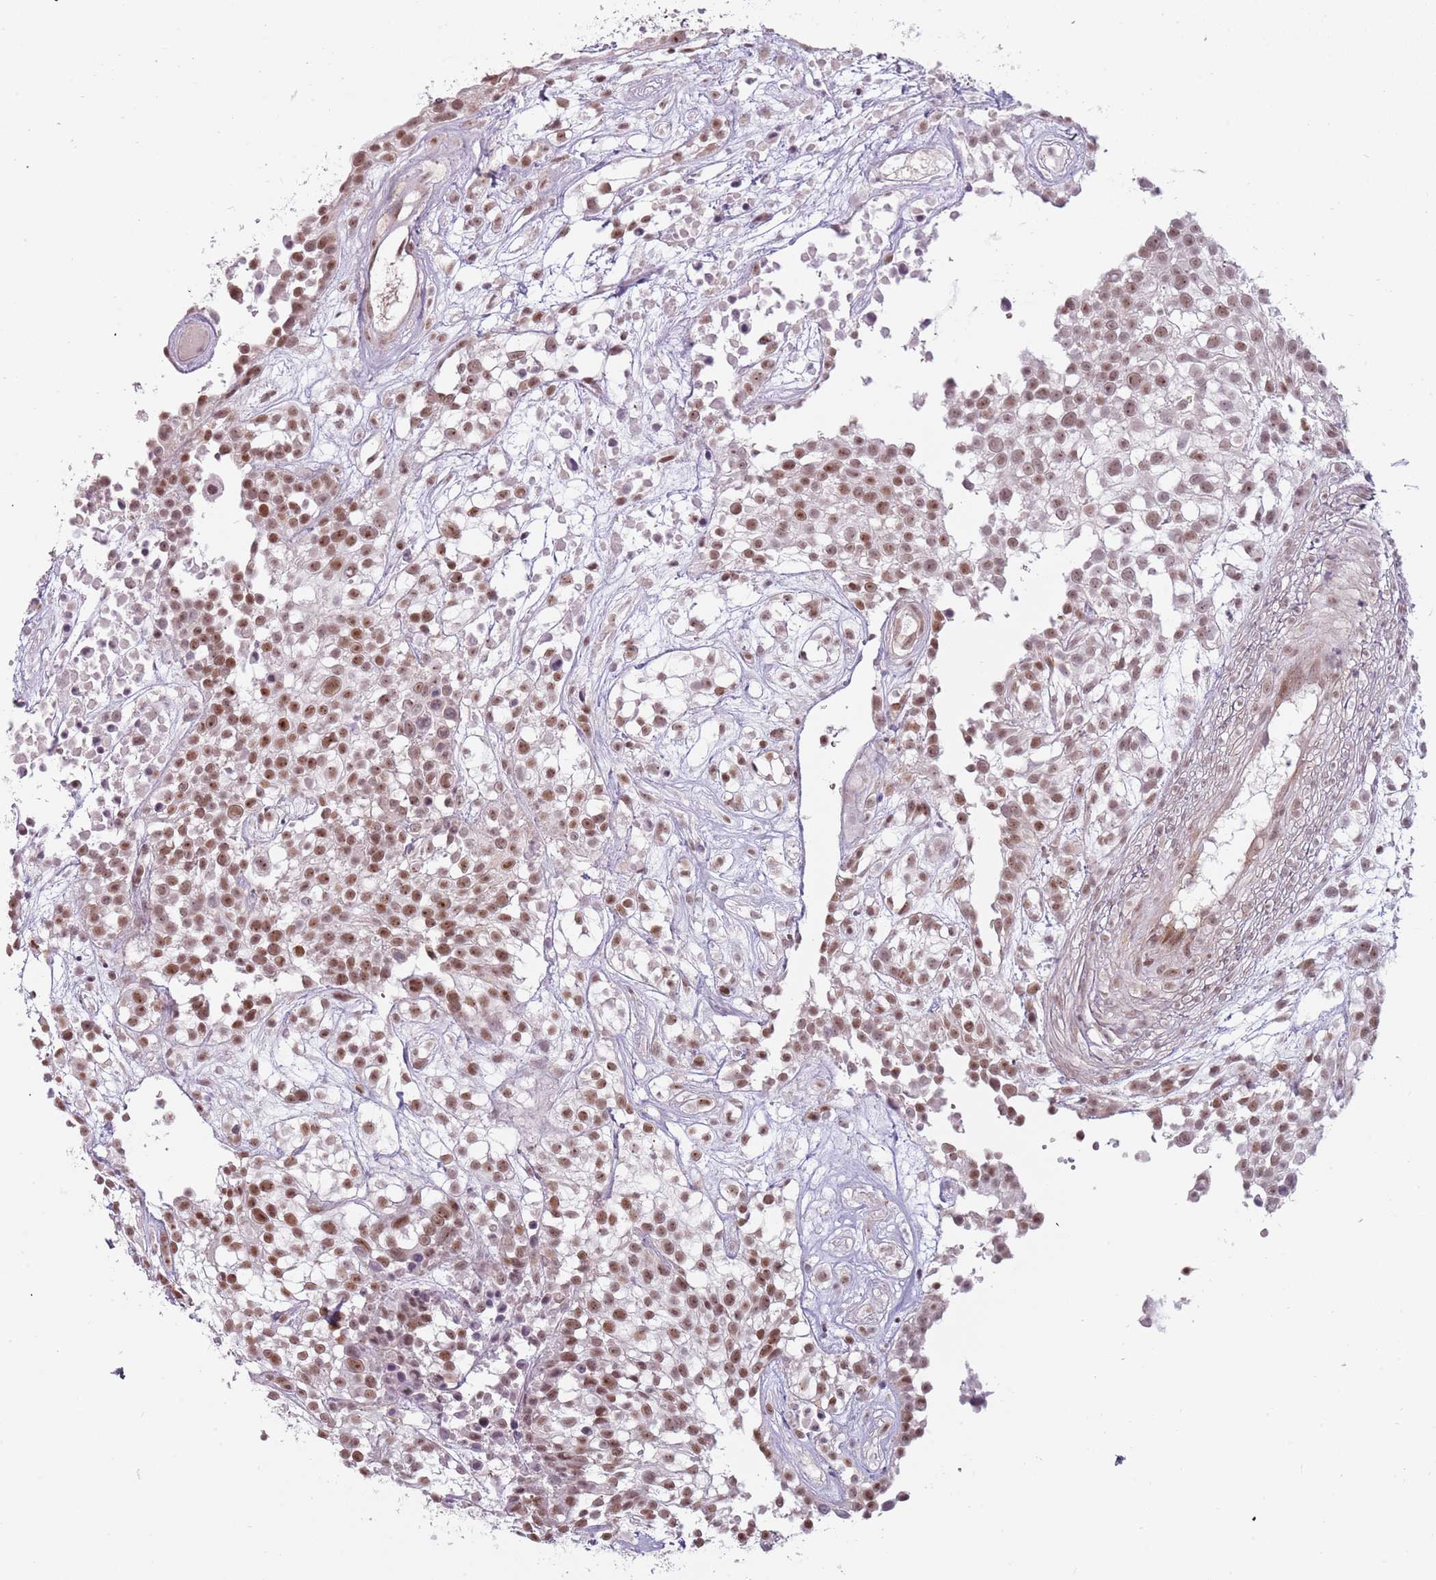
{"staining": {"intensity": "moderate", "quantity": ">75%", "location": "nuclear"}, "tissue": "urothelial cancer", "cell_type": "Tumor cells", "image_type": "cancer", "snomed": [{"axis": "morphology", "description": "Urothelial carcinoma, High grade"}, {"axis": "topography", "description": "Urinary bladder"}], "caption": "A brown stain highlights moderate nuclear expression of a protein in urothelial cancer tumor cells.", "gene": "REXO4", "patient": {"sex": "male", "age": 56}}